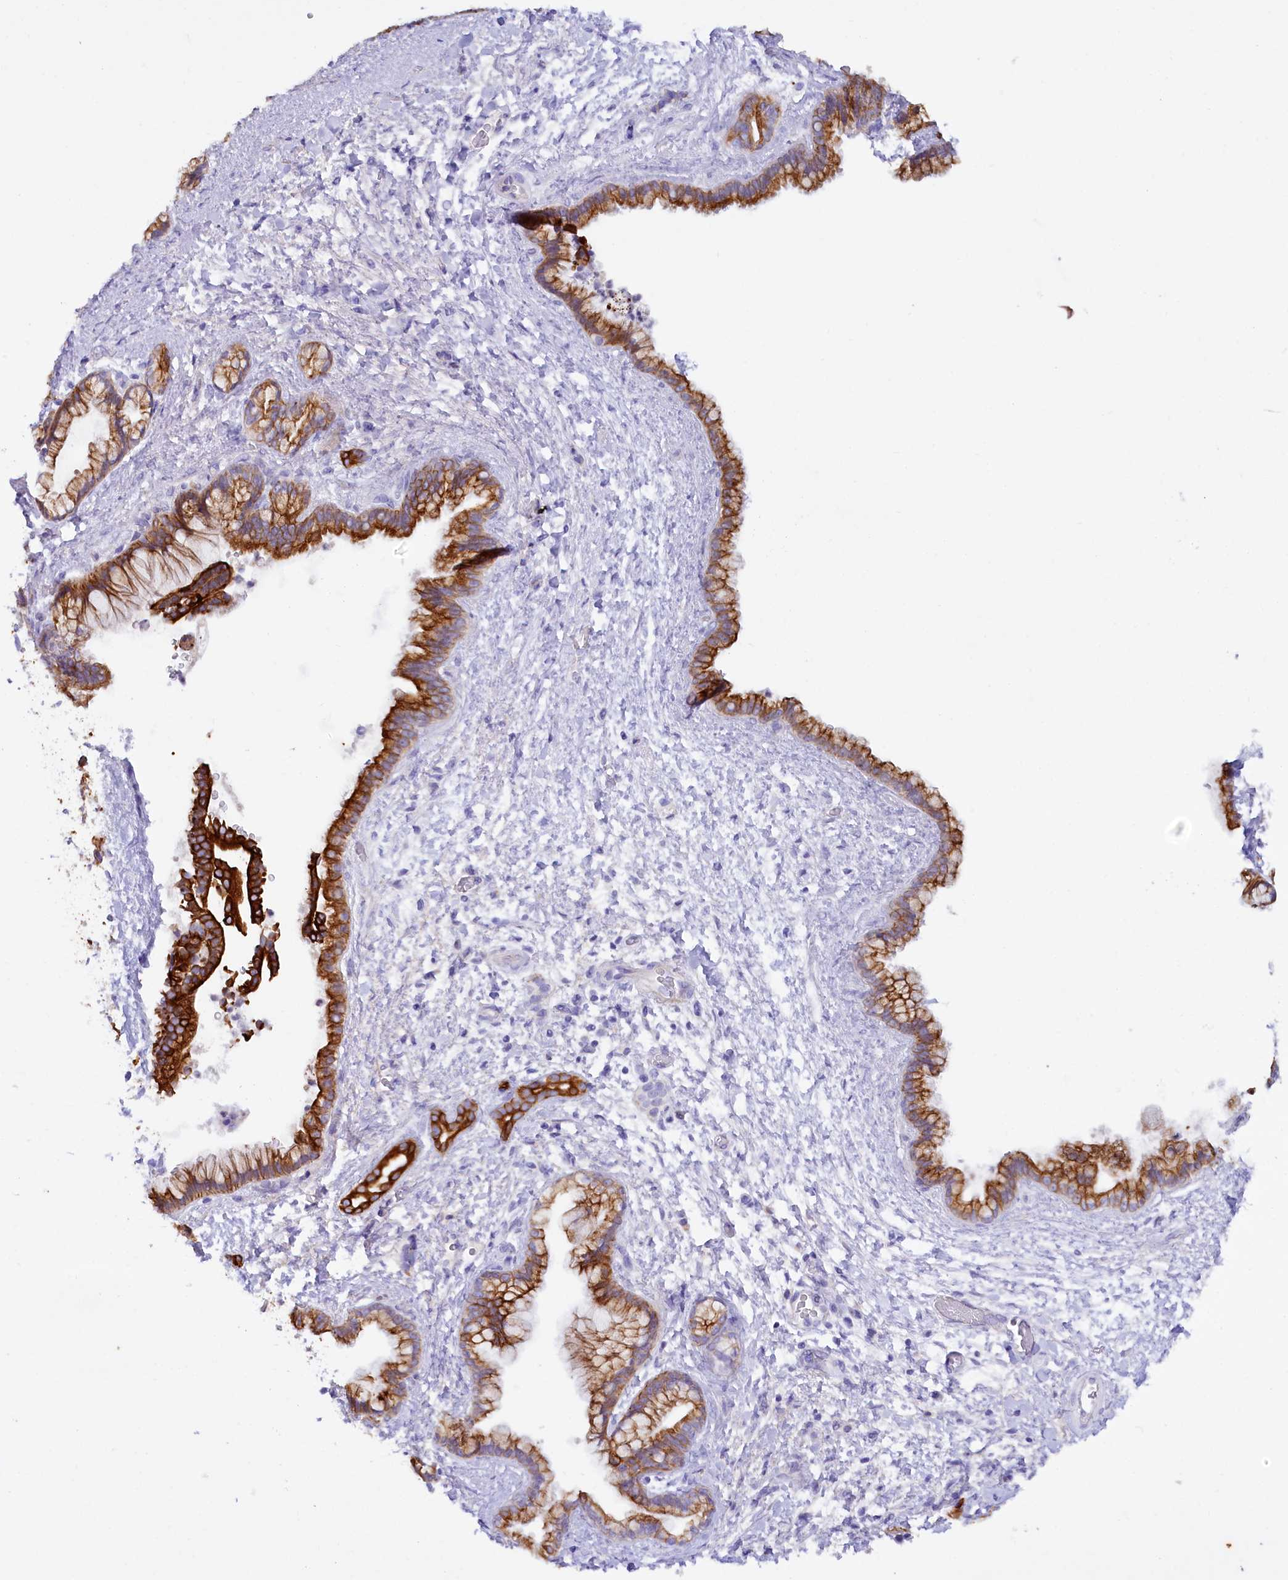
{"staining": {"intensity": "strong", "quantity": ">75%", "location": "cytoplasmic/membranous"}, "tissue": "pancreatic cancer", "cell_type": "Tumor cells", "image_type": "cancer", "snomed": [{"axis": "morphology", "description": "Adenocarcinoma, NOS"}, {"axis": "topography", "description": "Pancreas"}], "caption": "Adenocarcinoma (pancreatic) tissue shows strong cytoplasmic/membranous expression in approximately >75% of tumor cells", "gene": "FAAP20", "patient": {"sex": "female", "age": 78}}